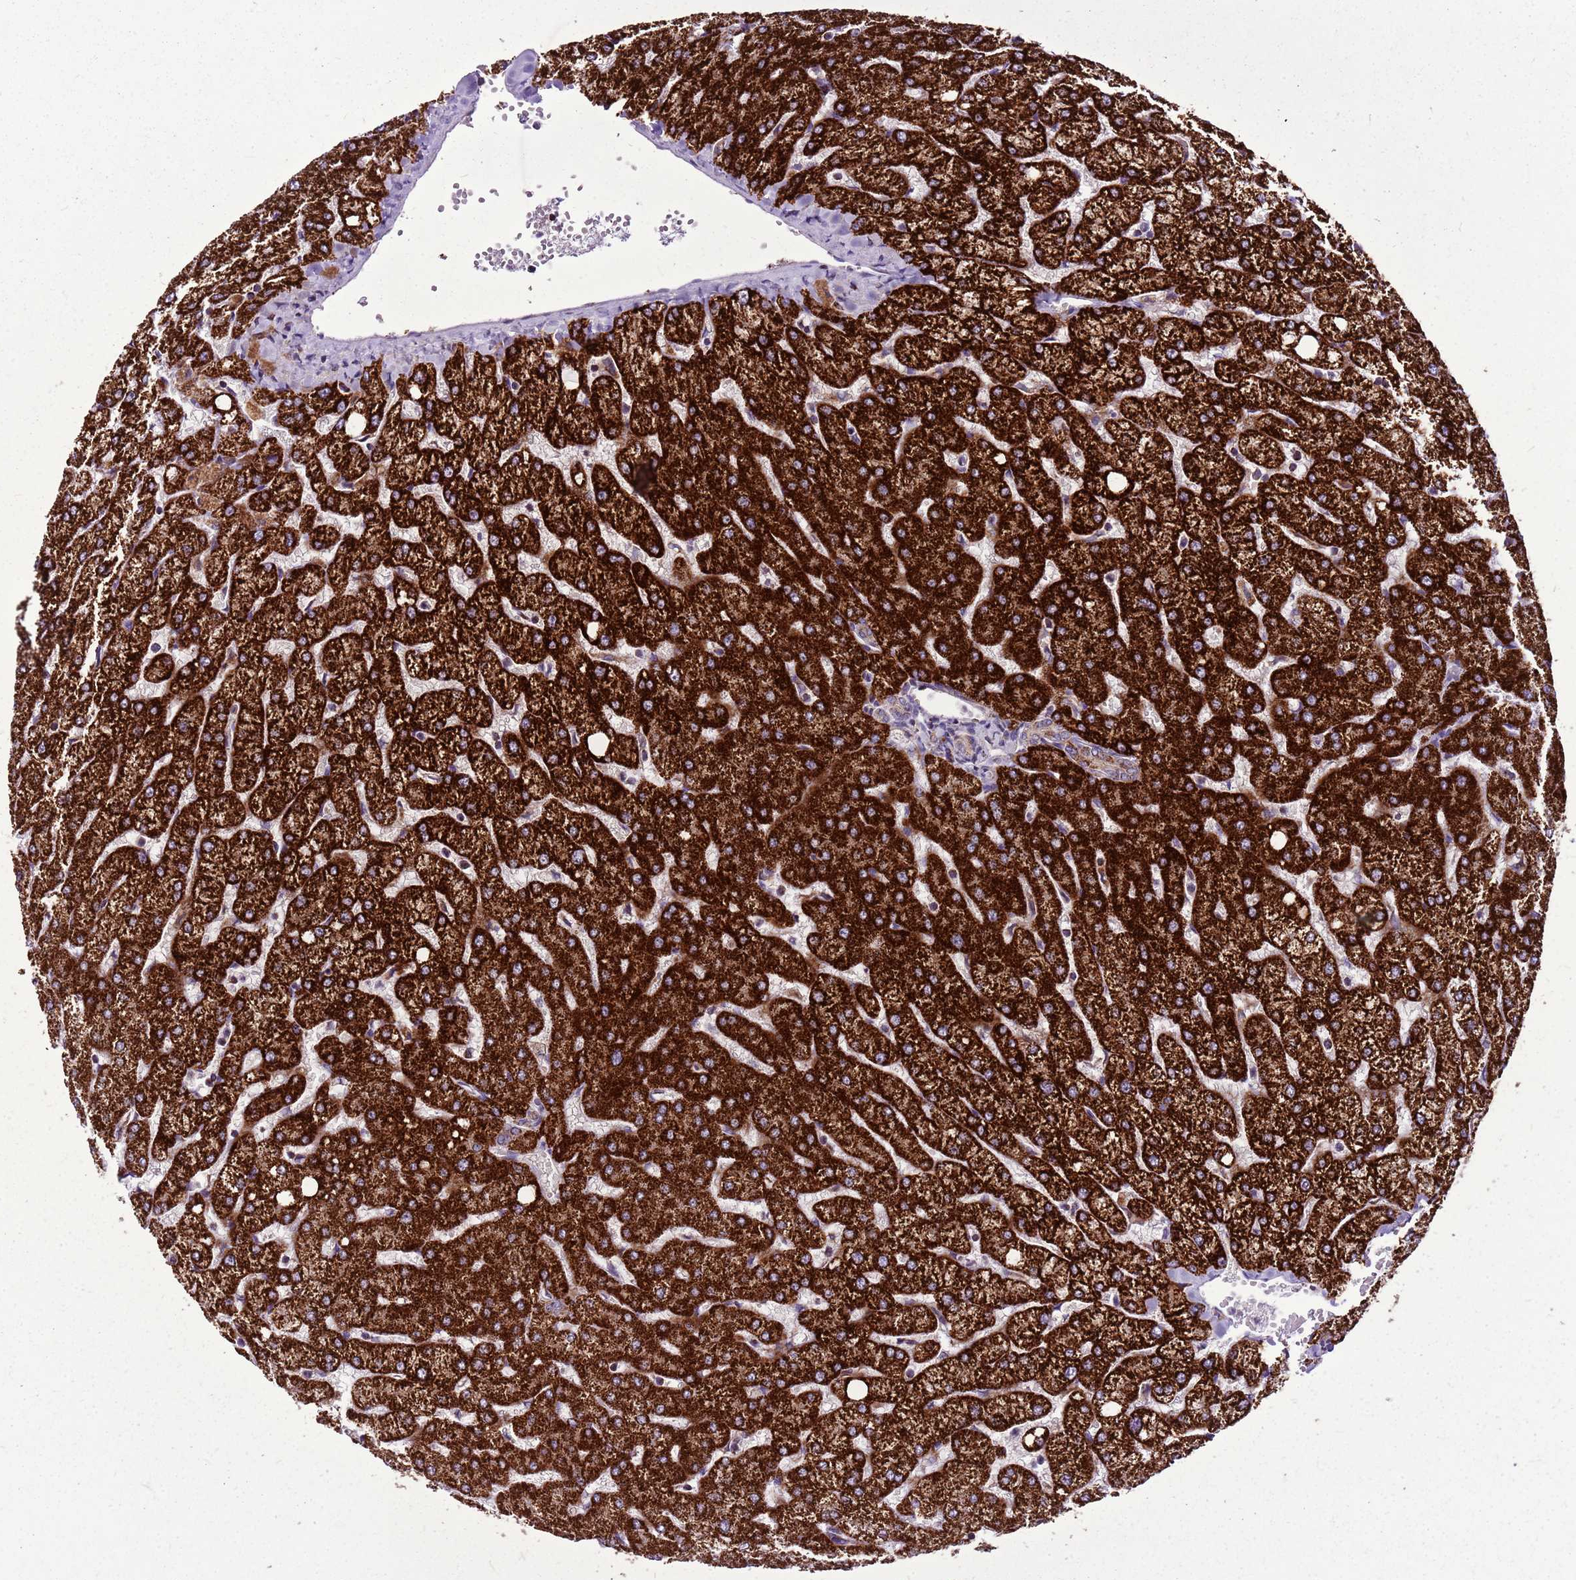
{"staining": {"intensity": "weak", "quantity": ">75%", "location": "cytoplasmic/membranous"}, "tissue": "liver", "cell_type": "Cholangiocytes", "image_type": "normal", "snomed": [{"axis": "morphology", "description": "Normal tissue, NOS"}, {"axis": "topography", "description": "Liver"}], "caption": "Unremarkable liver shows weak cytoplasmic/membranous staining in approximately >75% of cholangiocytes.", "gene": "GCDH", "patient": {"sex": "female", "age": 54}}